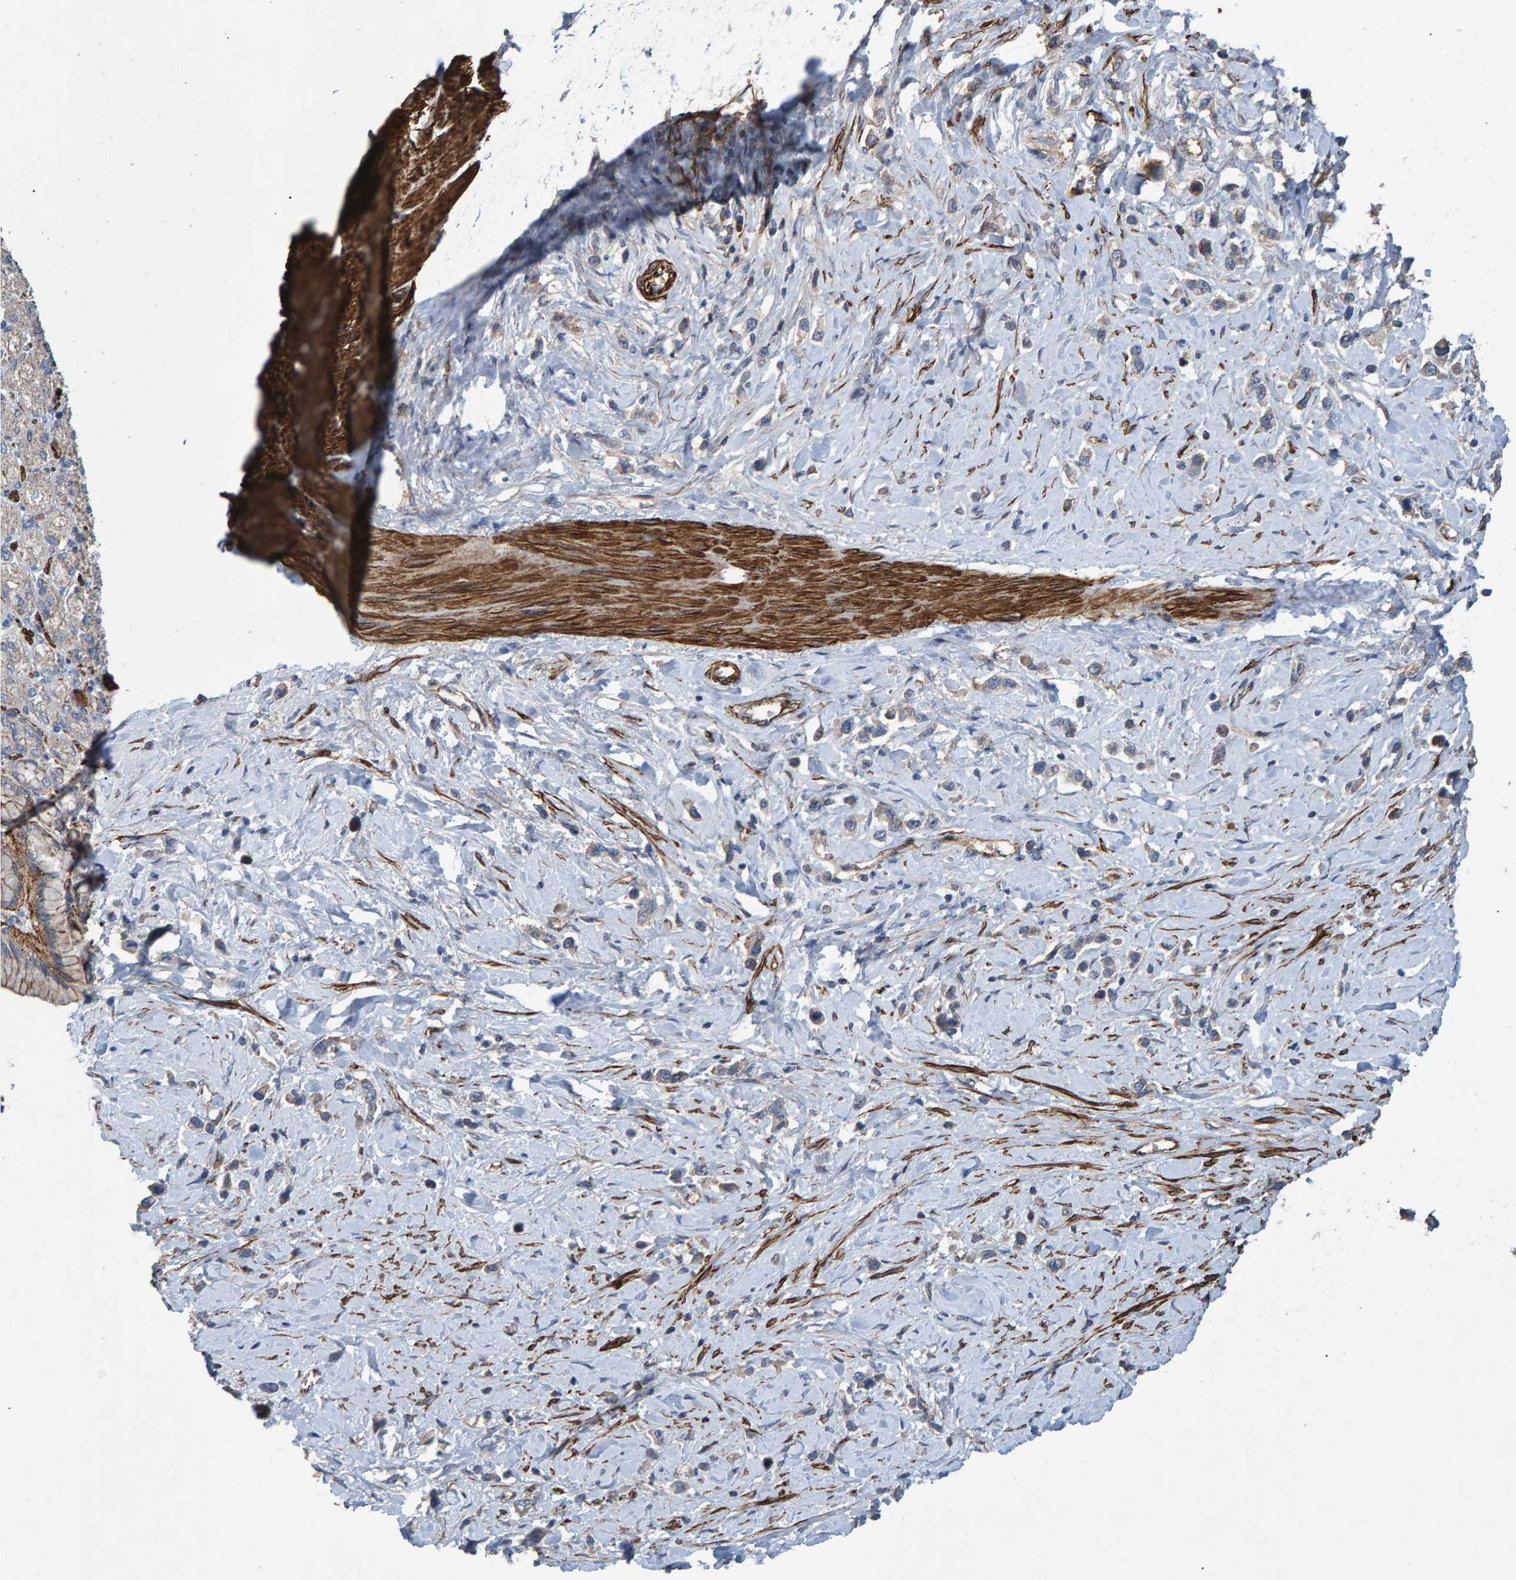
{"staining": {"intensity": "weak", "quantity": "<25%", "location": "cytoplasmic/membranous"}, "tissue": "stomach cancer", "cell_type": "Tumor cells", "image_type": "cancer", "snomed": [{"axis": "morphology", "description": "Adenocarcinoma, NOS"}, {"axis": "topography", "description": "Stomach"}], "caption": "A histopathology image of adenocarcinoma (stomach) stained for a protein demonstrates no brown staining in tumor cells.", "gene": "SLIT2", "patient": {"sex": "female", "age": 65}}